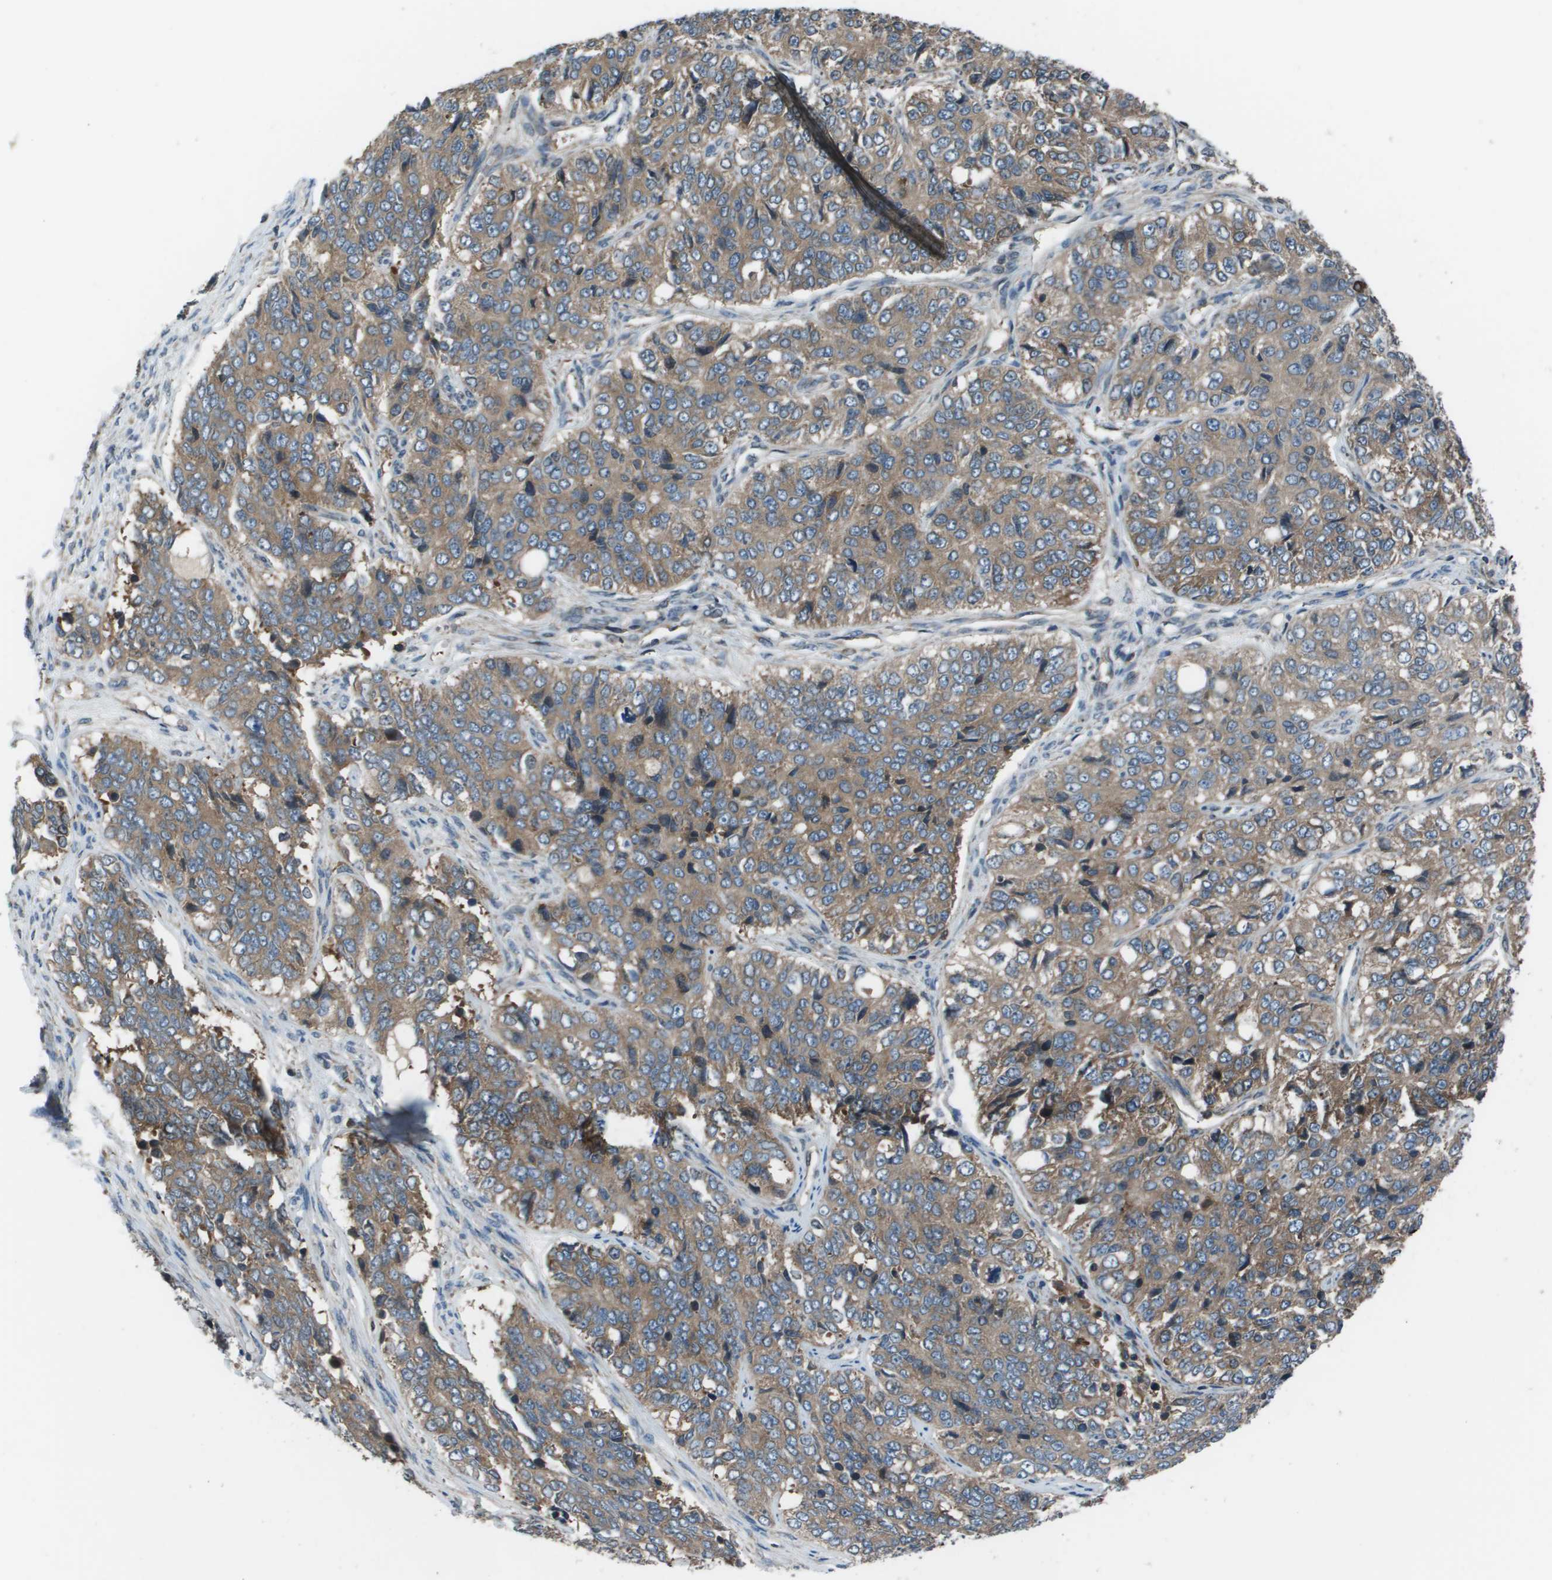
{"staining": {"intensity": "moderate", "quantity": ">75%", "location": "cytoplasmic/membranous"}, "tissue": "ovarian cancer", "cell_type": "Tumor cells", "image_type": "cancer", "snomed": [{"axis": "morphology", "description": "Carcinoma, endometroid"}, {"axis": "topography", "description": "Ovary"}], "caption": "A histopathology image of human ovarian endometroid carcinoma stained for a protein reveals moderate cytoplasmic/membranous brown staining in tumor cells.", "gene": "EIF3B", "patient": {"sex": "female", "age": 51}}